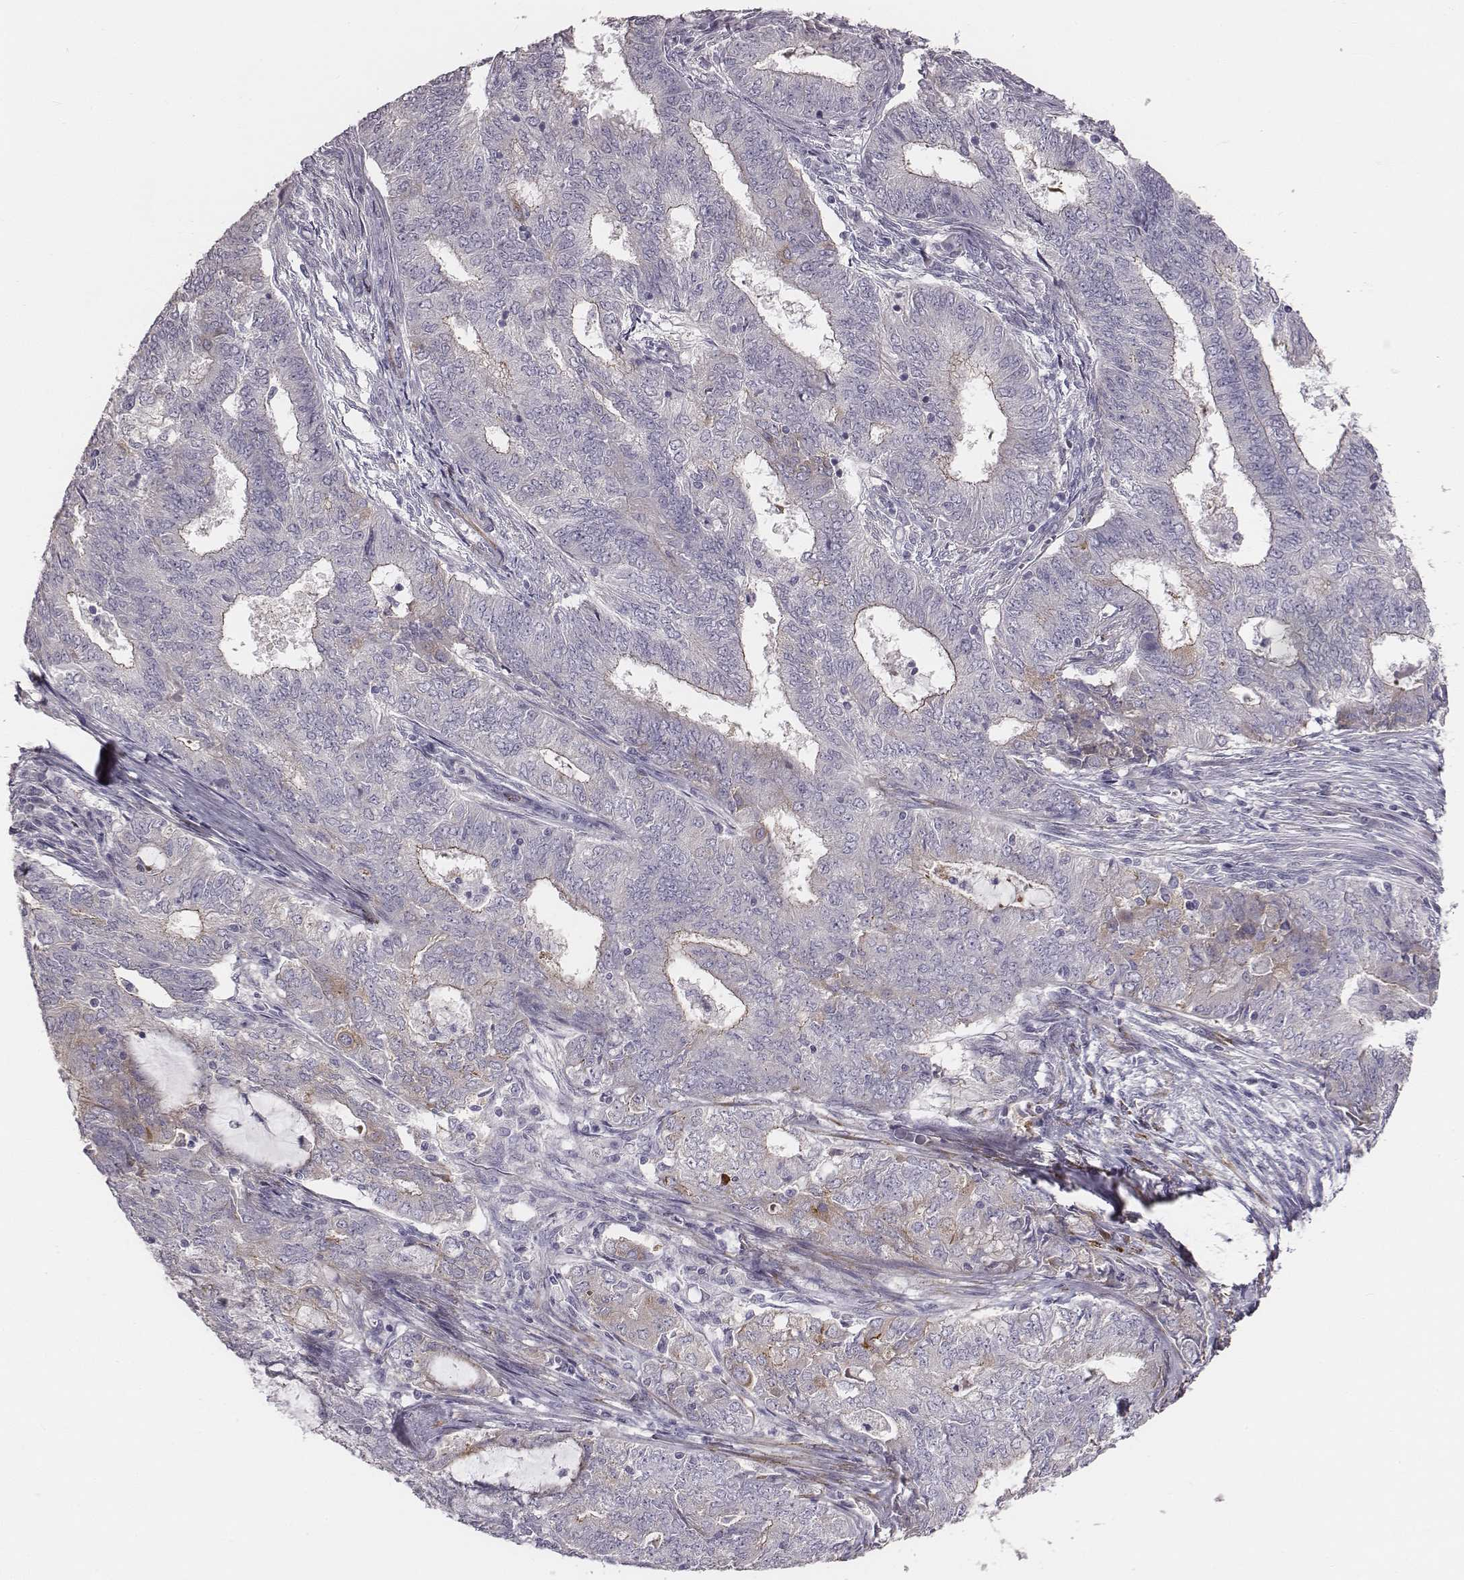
{"staining": {"intensity": "weak", "quantity": "<25%", "location": "cytoplasmic/membranous"}, "tissue": "endometrial cancer", "cell_type": "Tumor cells", "image_type": "cancer", "snomed": [{"axis": "morphology", "description": "Adenocarcinoma, NOS"}, {"axis": "topography", "description": "Endometrium"}], "caption": "This is an immunohistochemistry (IHC) micrograph of human adenocarcinoma (endometrial). There is no staining in tumor cells.", "gene": "PRKCZ", "patient": {"sex": "female", "age": 62}}